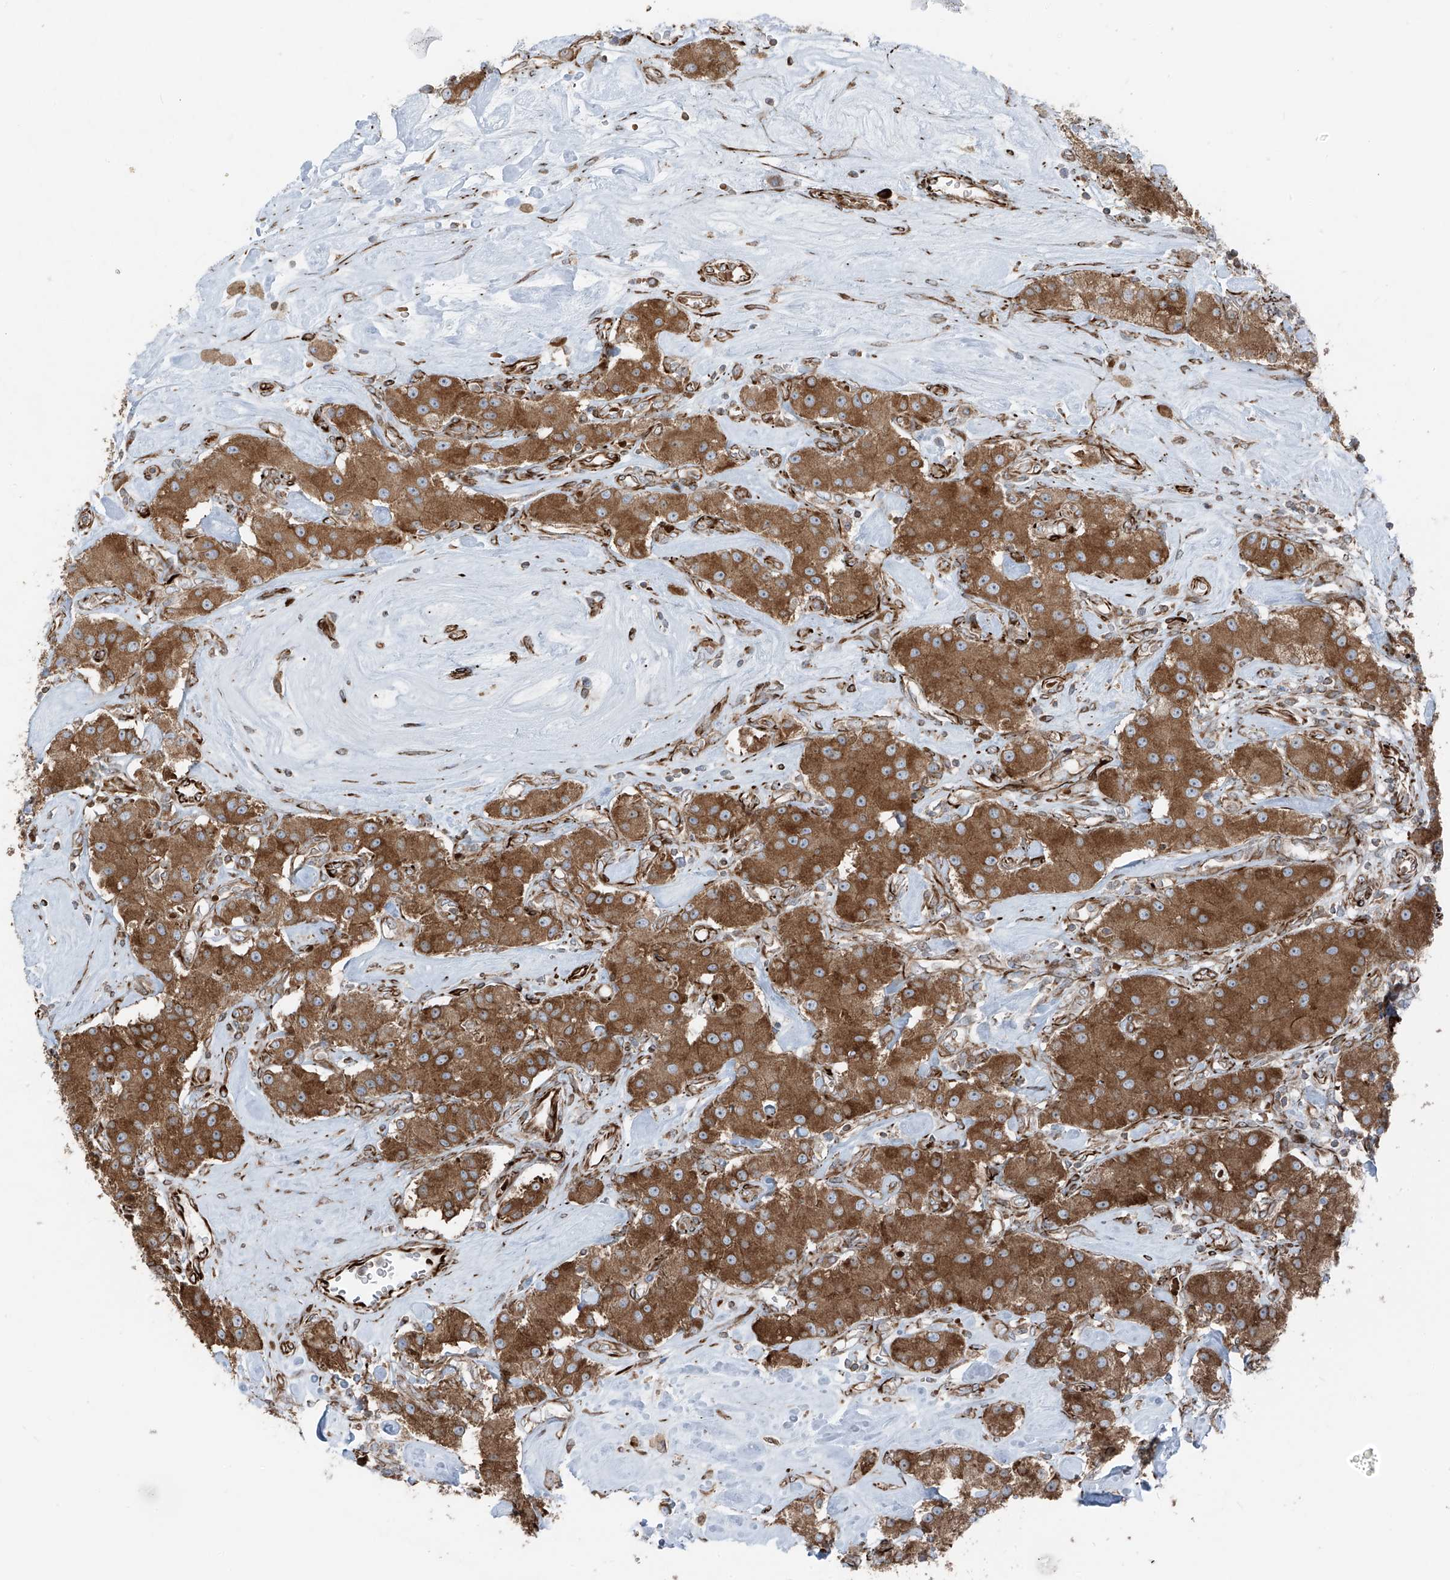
{"staining": {"intensity": "moderate", "quantity": ">75%", "location": "cytoplasmic/membranous"}, "tissue": "carcinoid", "cell_type": "Tumor cells", "image_type": "cancer", "snomed": [{"axis": "morphology", "description": "Carcinoid, malignant, NOS"}, {"axis": "topography", "description": "Pancreas"}], "caption": "Carcinoid was stained to show a protein in brown. There is medium levels of moderate cytoplasmic/membranous staining in approximately >75% of tumor cells. The protein of interest is stained brown, and the nuclei are stained in blue (DAB IHC with brightfield microscopy, high magnification).", "gene": "ERLEC1", "patient": {"sex": "male", "age": 41}}